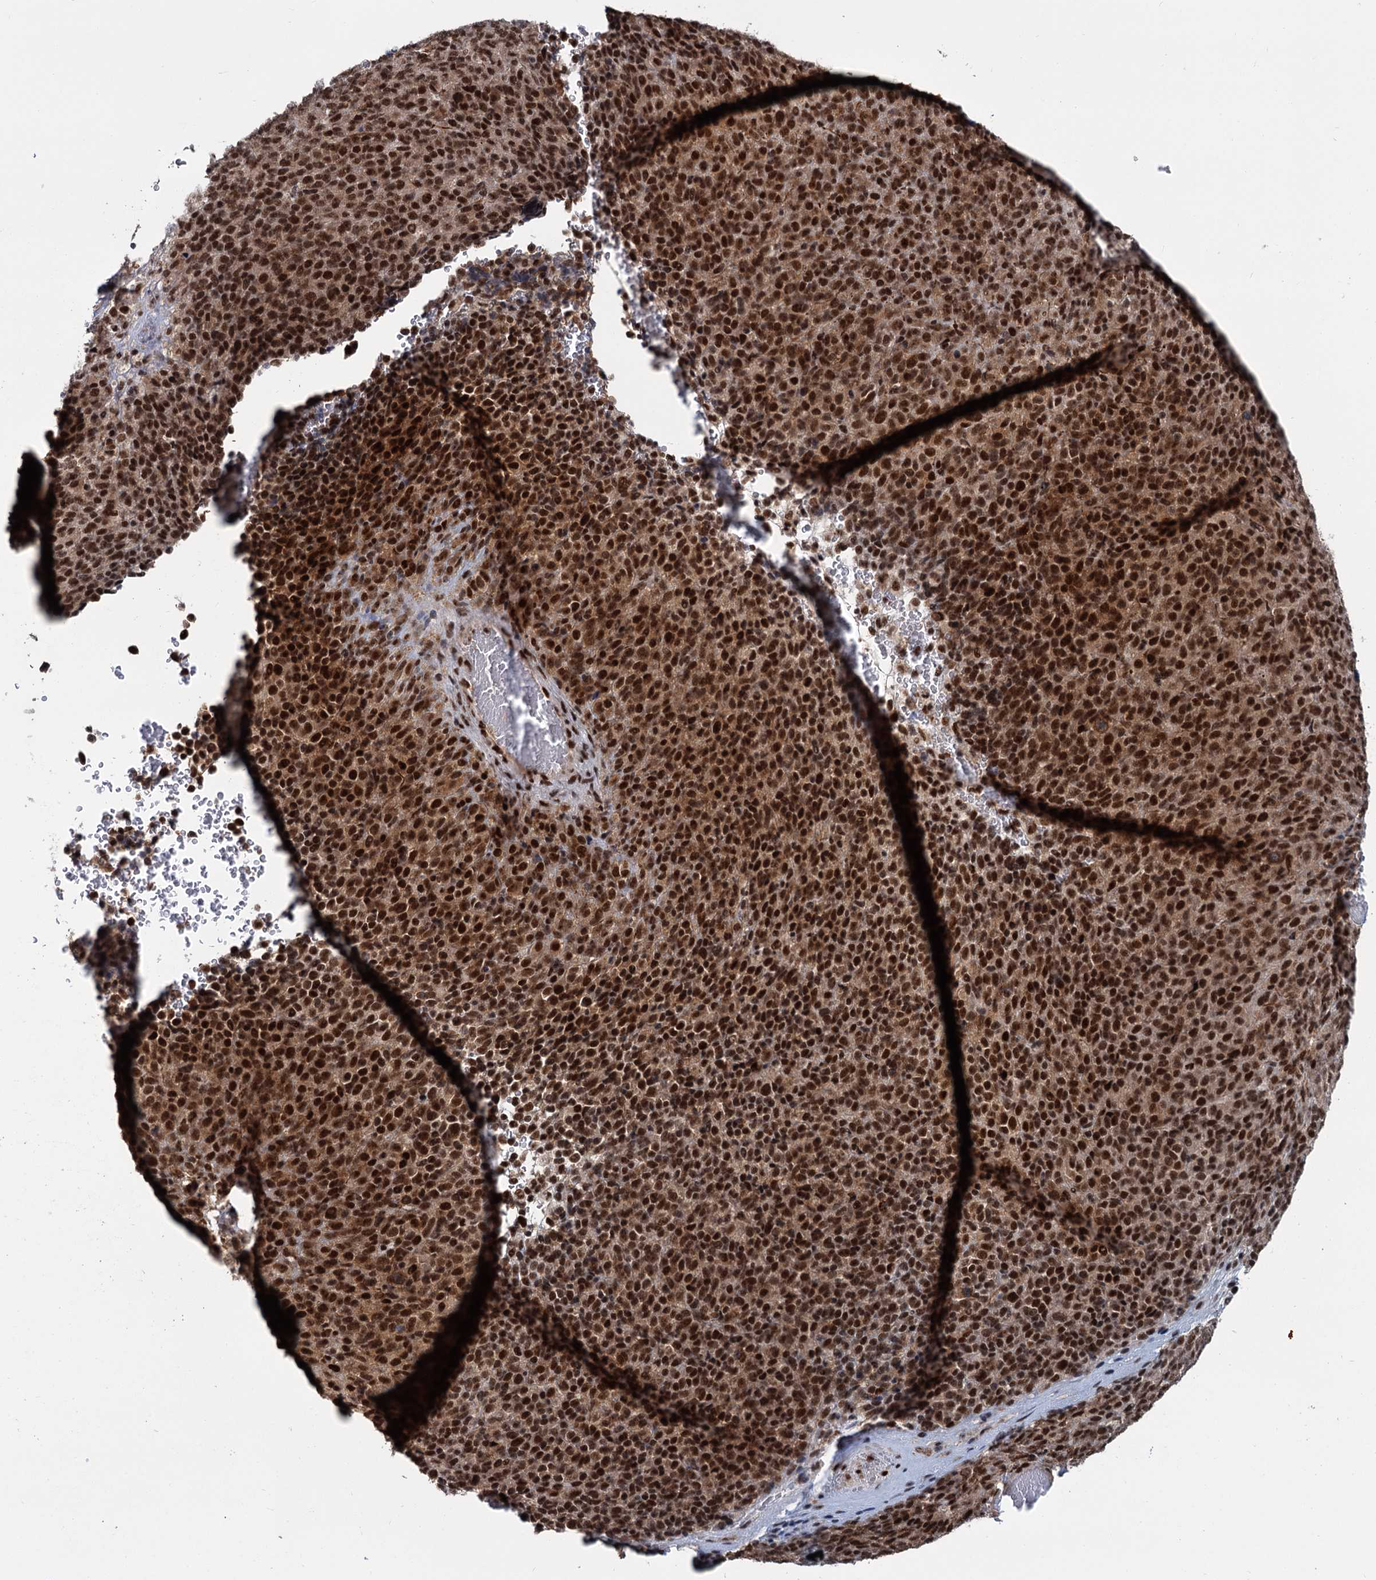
{"staining": {"intensity": "strong", "quantity": ">75%", "location": "cytoplasmic/membranous,nuclear"}, "tissue": "melanoma", "cell_type": "Tumor cells", "image_type": "cancer", "snomed": [{"axis": "morphology", "description": "Malignant melanoma, Metastatic site"}, {"axis": "topography", "description": "Brain"}], "caption": "The photomicrograph demonstrates a brown stain indicating the presence of a protein in the cytoplasmic/membranous and nuclear of tumor cells in malignant melanoma (metastatic site). (brown staining indicates protein expression, while blue staining denotes nuclei).", "gene": "WBP4", "patient": {"sex": "female", "age": 56}}